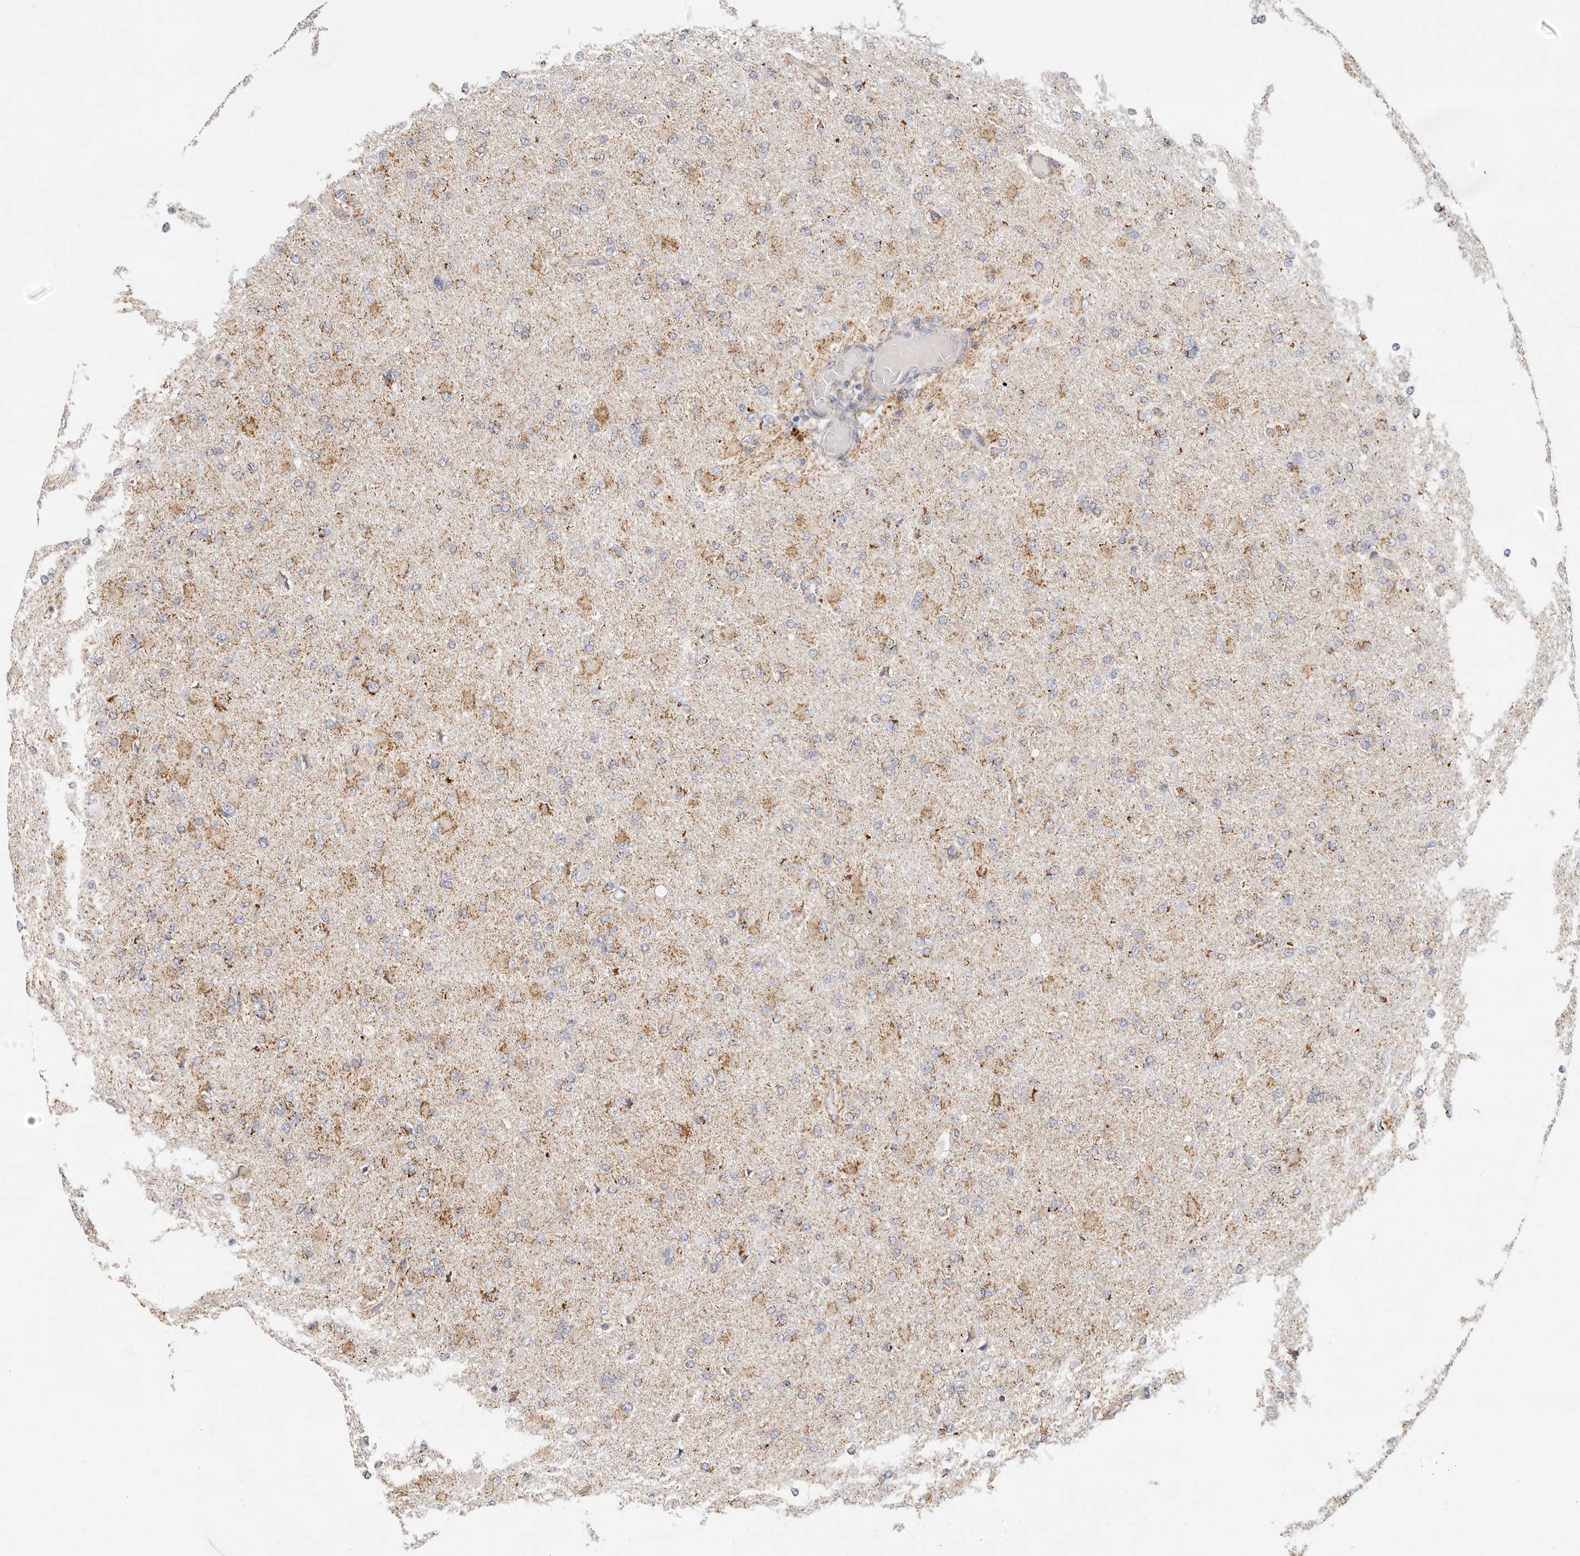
{"staining": {"intensity": "moderate", "quantity": "25%-75%", "location": "cytoplasmic/membranous"}, "tissue": "glioma", "cell_type": "Tumor cells", "image_type": "cancer", "snomed": [{"axis": "morphology", "description": "Glioma, malignant, High grade"}, {"axis": "topography", "description": "Cerebral cortex"}], "caption": "DAB immunohistochemical staining of high-grade glioma (malignant) demonstrates moderate cytoplasmic/membranous protein positivity in approximately 25%-75% of tumor cells.", "gene": "AFDN", "patient": {"sex": "female", "age": 36}}